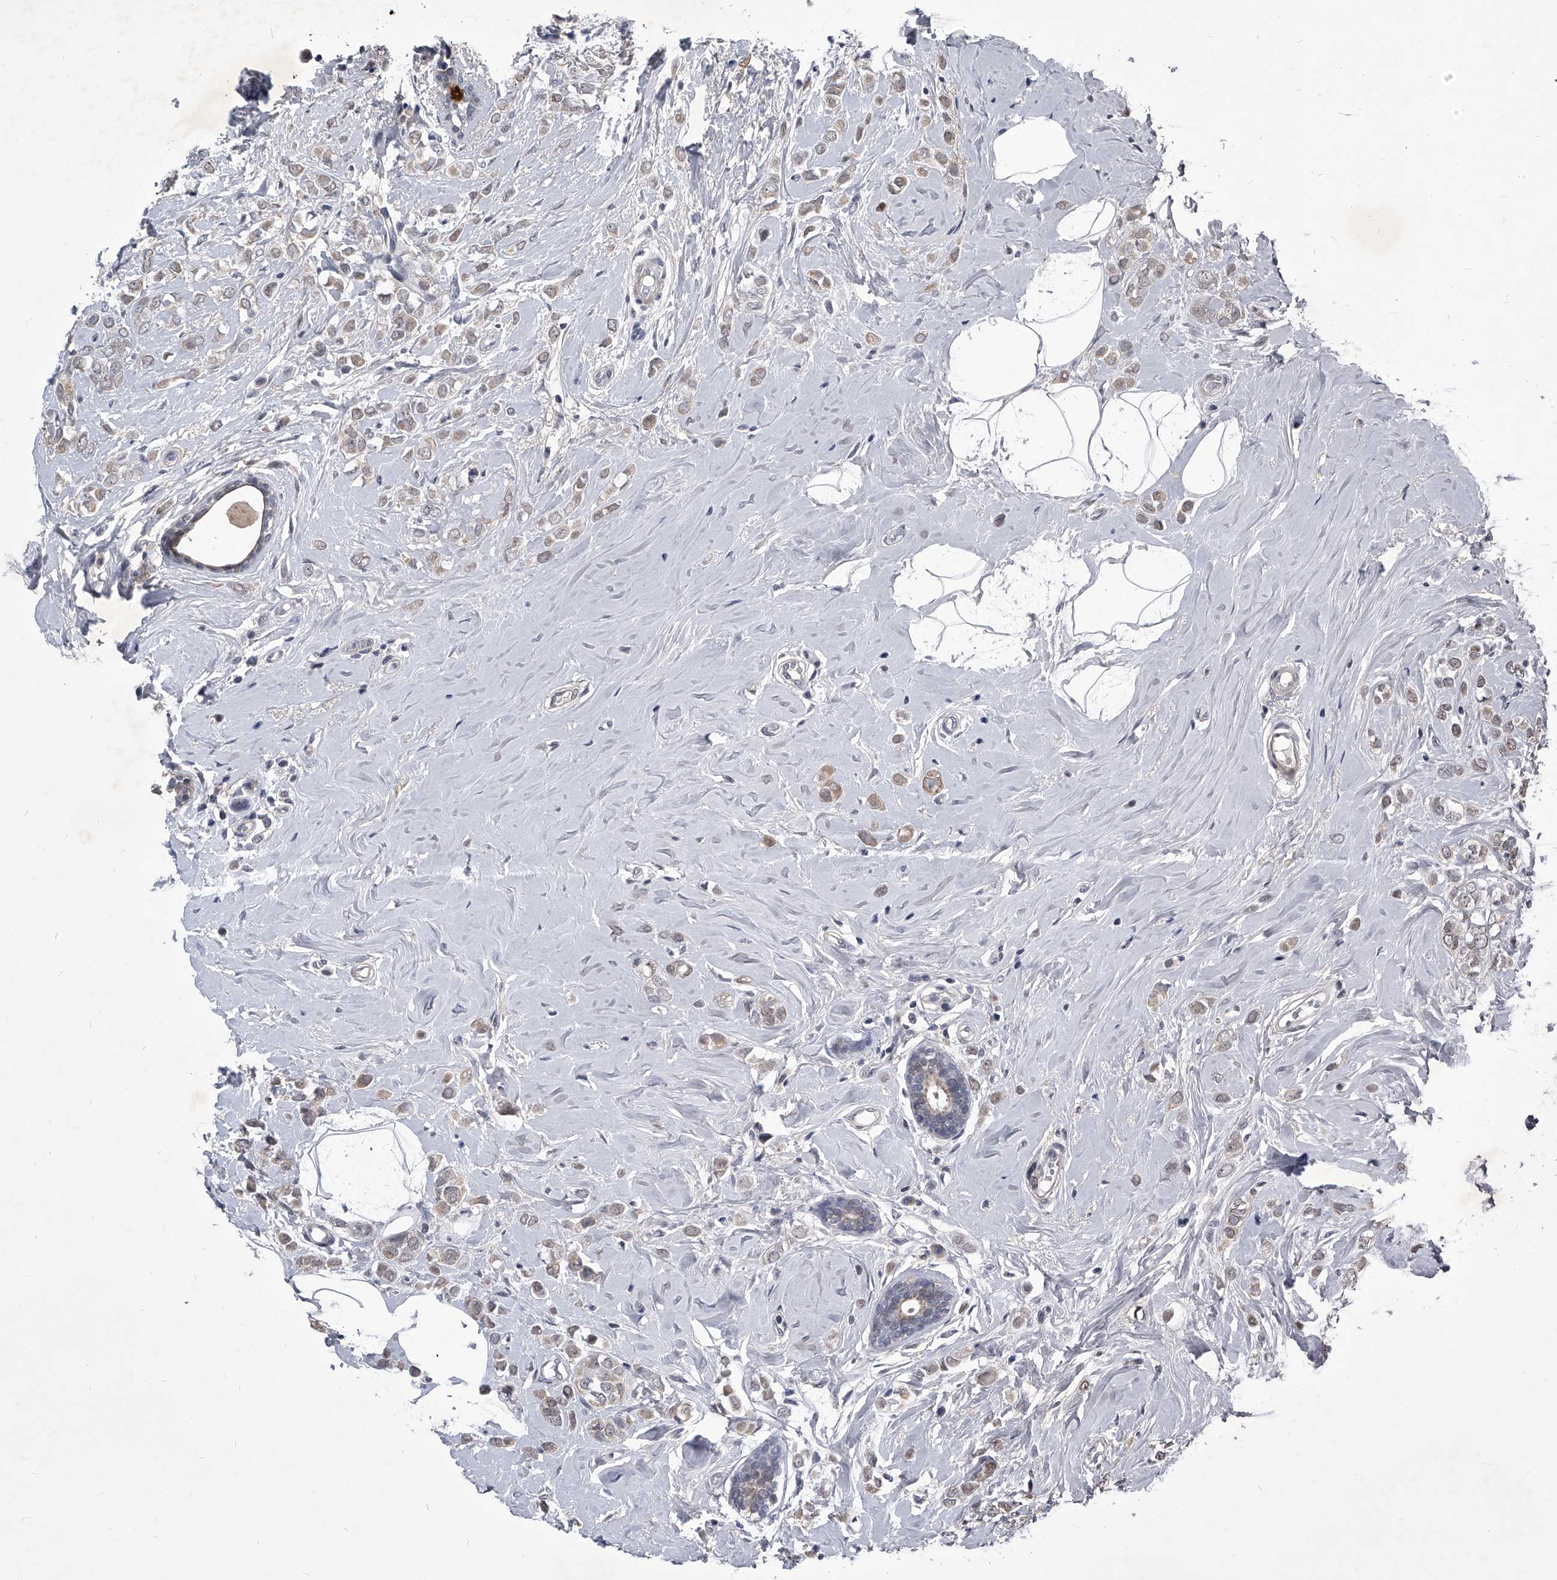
{"staining": {"intensity": "weak", "quantity": ">75%", "location": "cytoplasmic/membranous"}, "tissue": "breast cancer", "cell_type": "Tumor cells", "image_type": "cancer", "snomed": [{"axis": "morphology", "description": "Lobular carcinoma"}, {"axis": "topography", "description": "Breast"}], "caption": "The micrograph reveals staining of breast cancer (lobular carcinoma), revealing weak cytoplasmic/membranous protein staining (brown color) within tumor cells.", "gene": "ZNF76", "patient": {"sex": "female", "age": 47}}